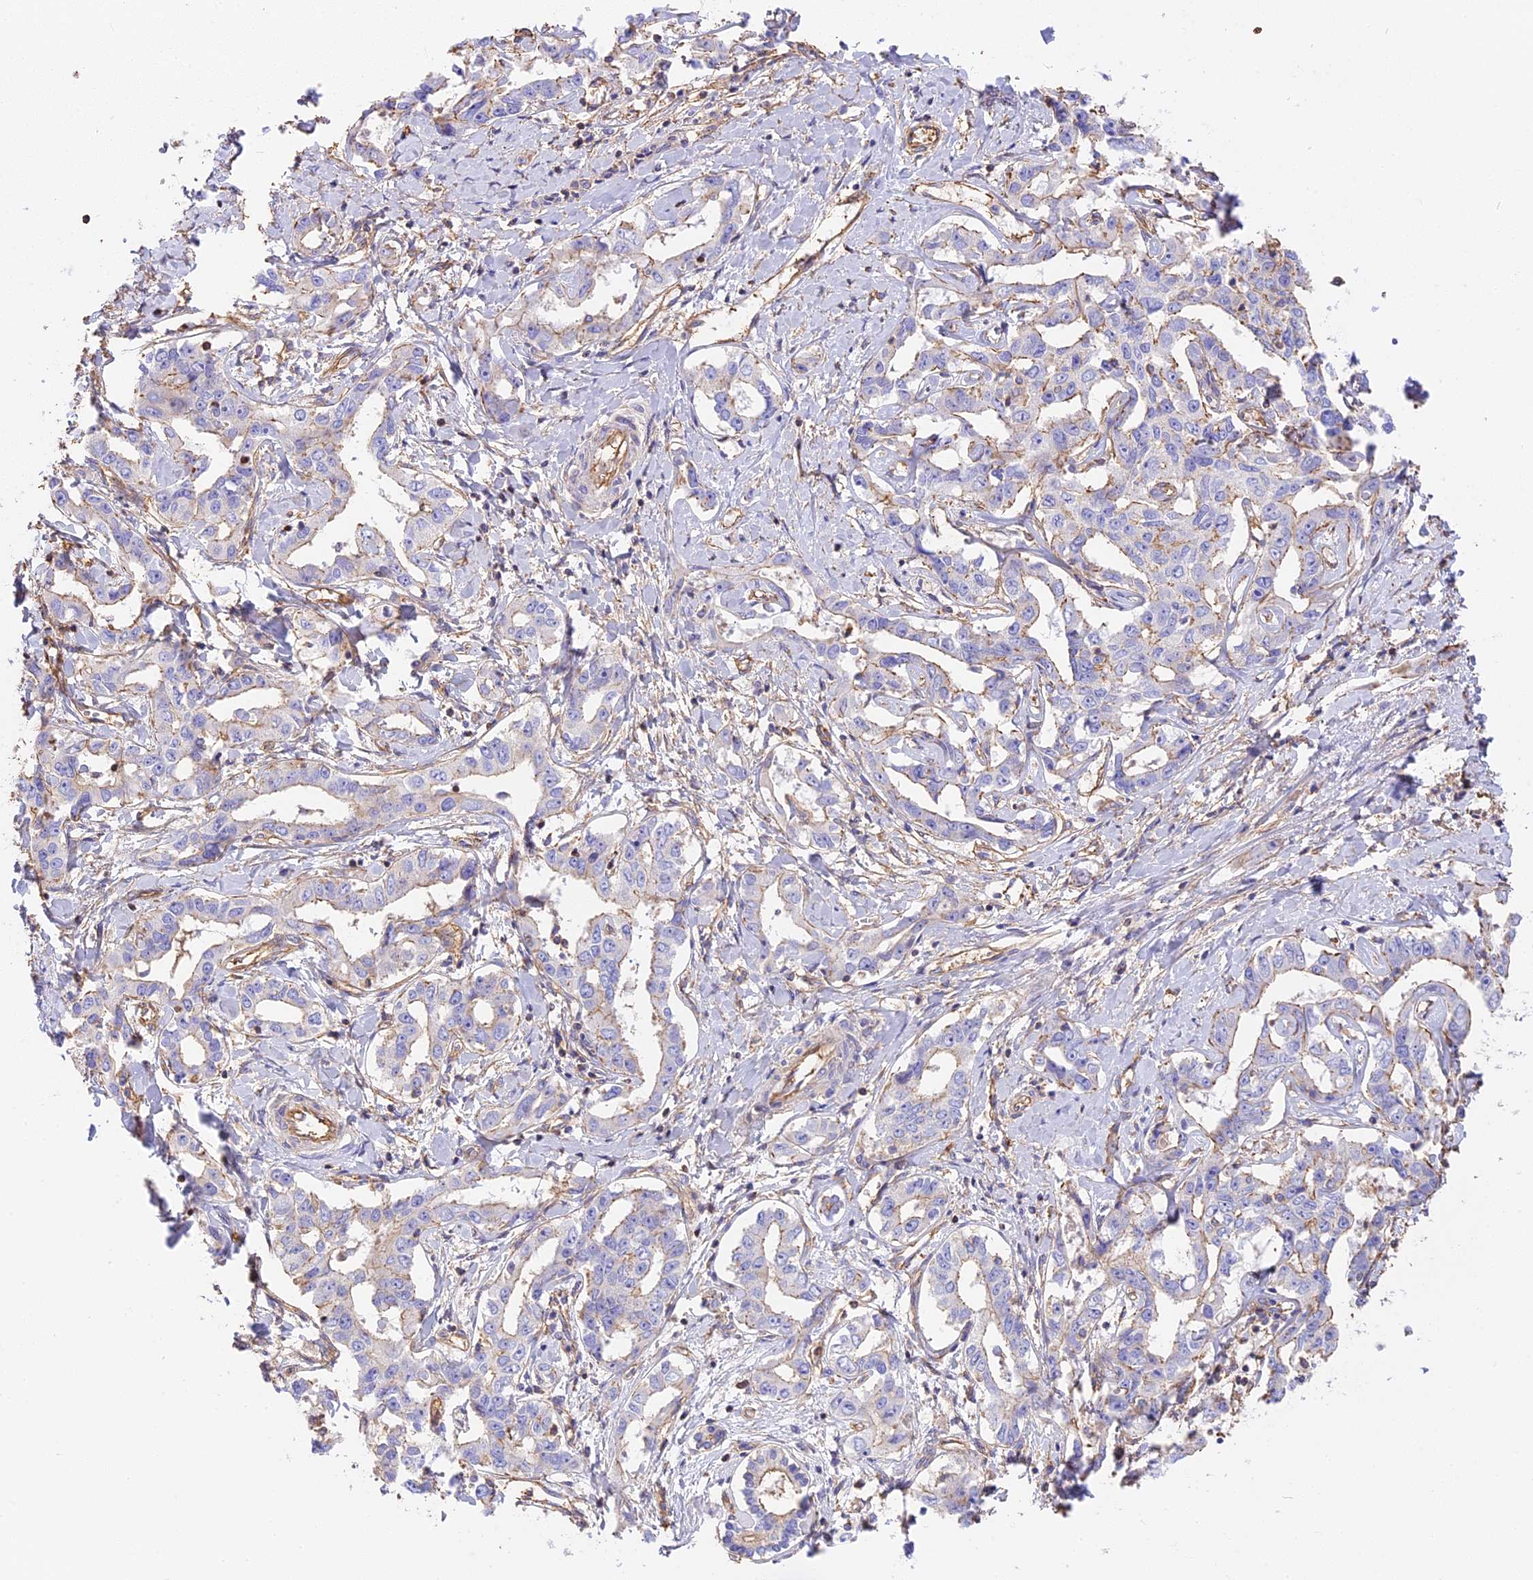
{"staining": {"intensity": "negative", "quantity": "none", "location": "none"}, "tissue": "liver cancer", "cell_type": "Tumor cells", "image_type": "cancer", "snomed": [{"axis": "morphology", "description": "Cholangiocarcinoma"}, {"axis": "topography", "description": "Liver"}], "caption": "IHC image of liver cancer stained for a protein (brown), which reveals no staining in tumor cells. (DAB immunohistochemistry, high magnification).", "gene": "VPS18", "patient": {"sex": "male", "age": 59}}